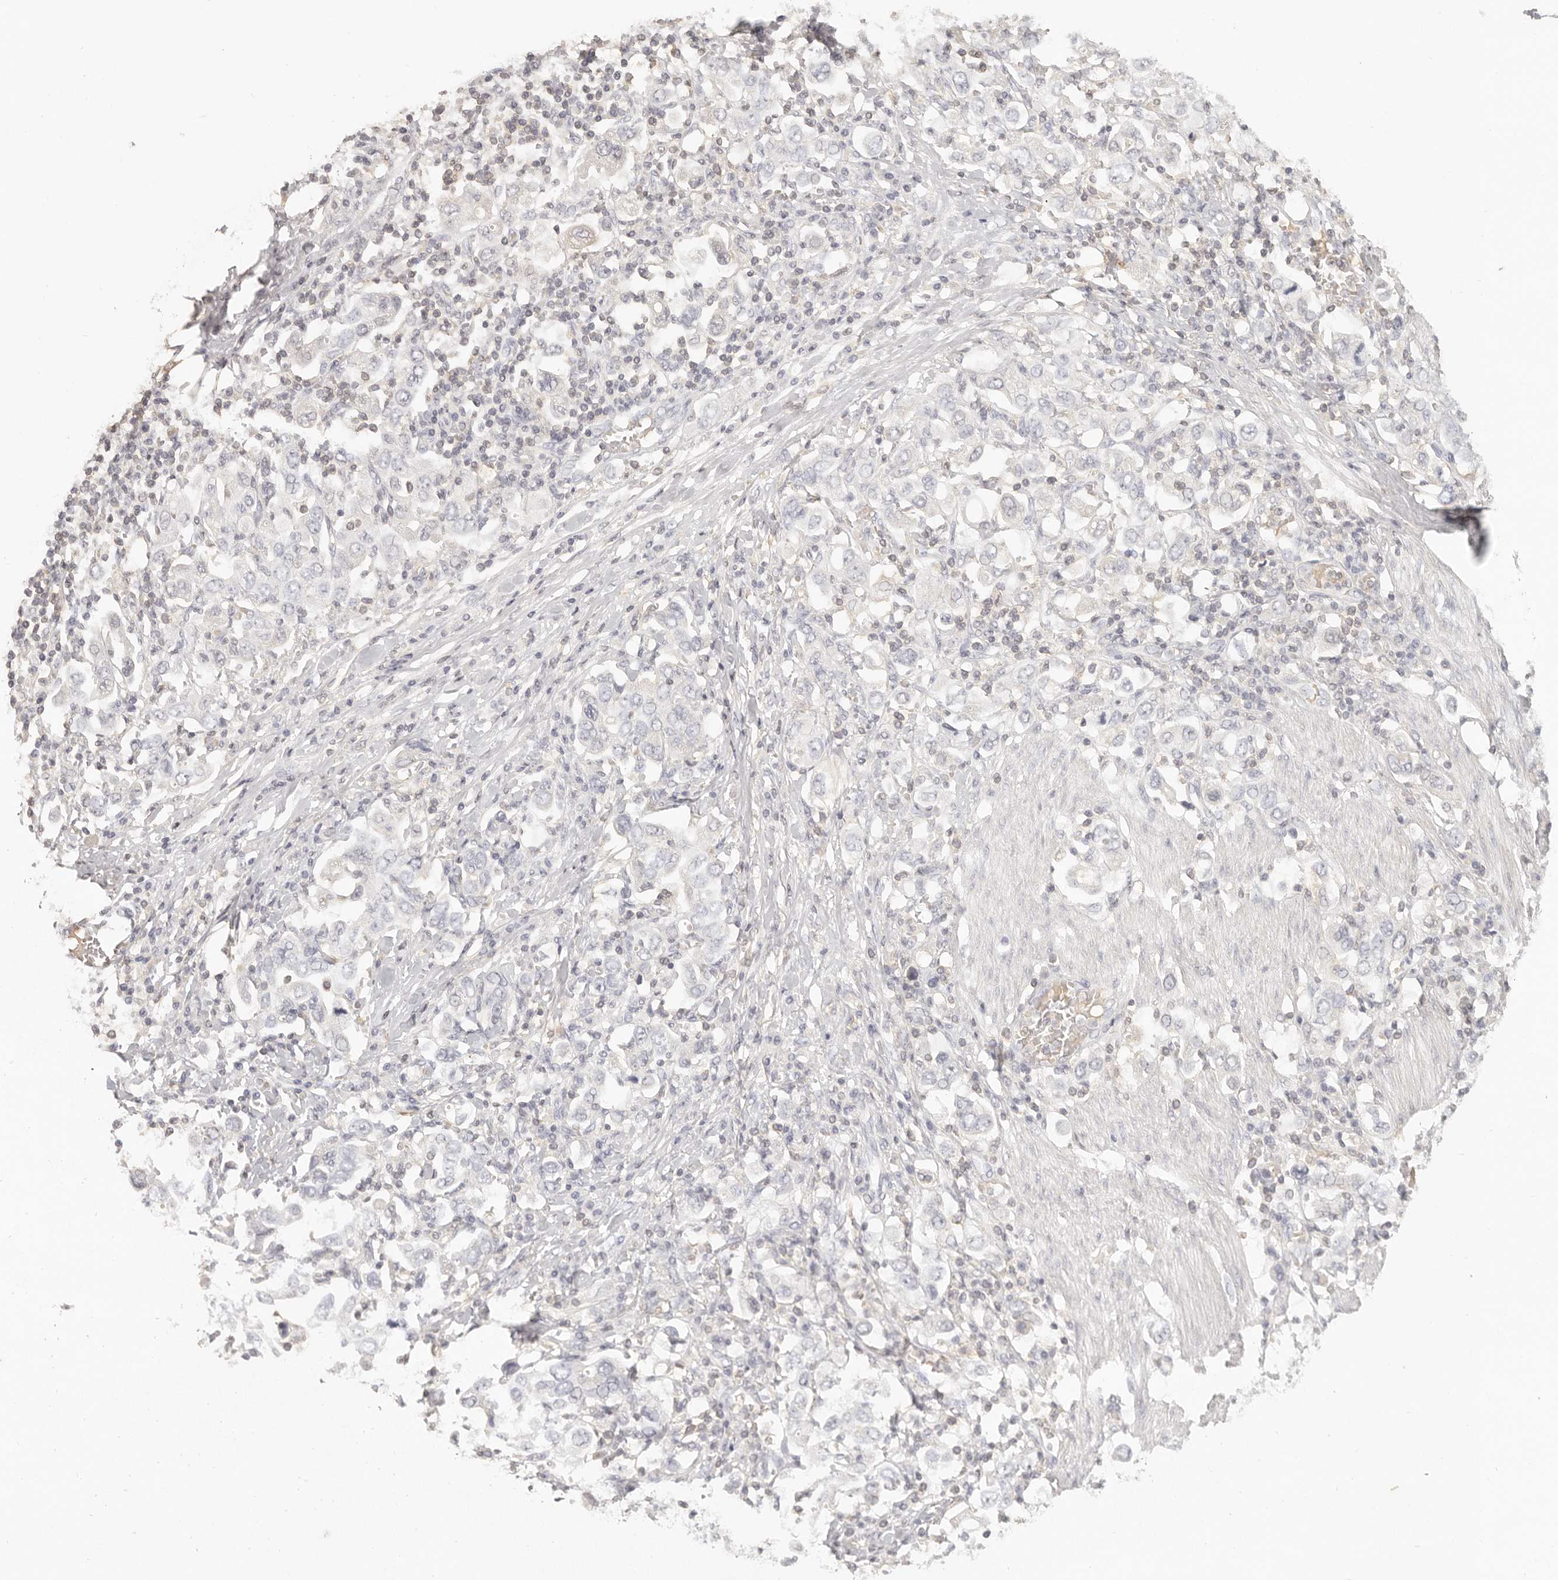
{"staining": {"intensity": "negative", "quantity": "none", "location": "none"}, "tissue": "stomach cancer", "cell_type": "Tumor cells", "image_type": "cancer", "snomed": [{"axis": "morphology", "description": "Adenocarcinoma, NOS"}, {"axis": "topography", "description": "Stomach, upper"}], "caption": "Immunohistochemical staining of stomach adenocarcinoma shows no significant expression in tumor cells. The staining was performed using DAB to visualize the protein expression in brown, while the nuclei were stained in blue with hematoxylin (Magnification: 20x).", "gene": "CSK", "patient": {"sex": "male", "age": 62}}